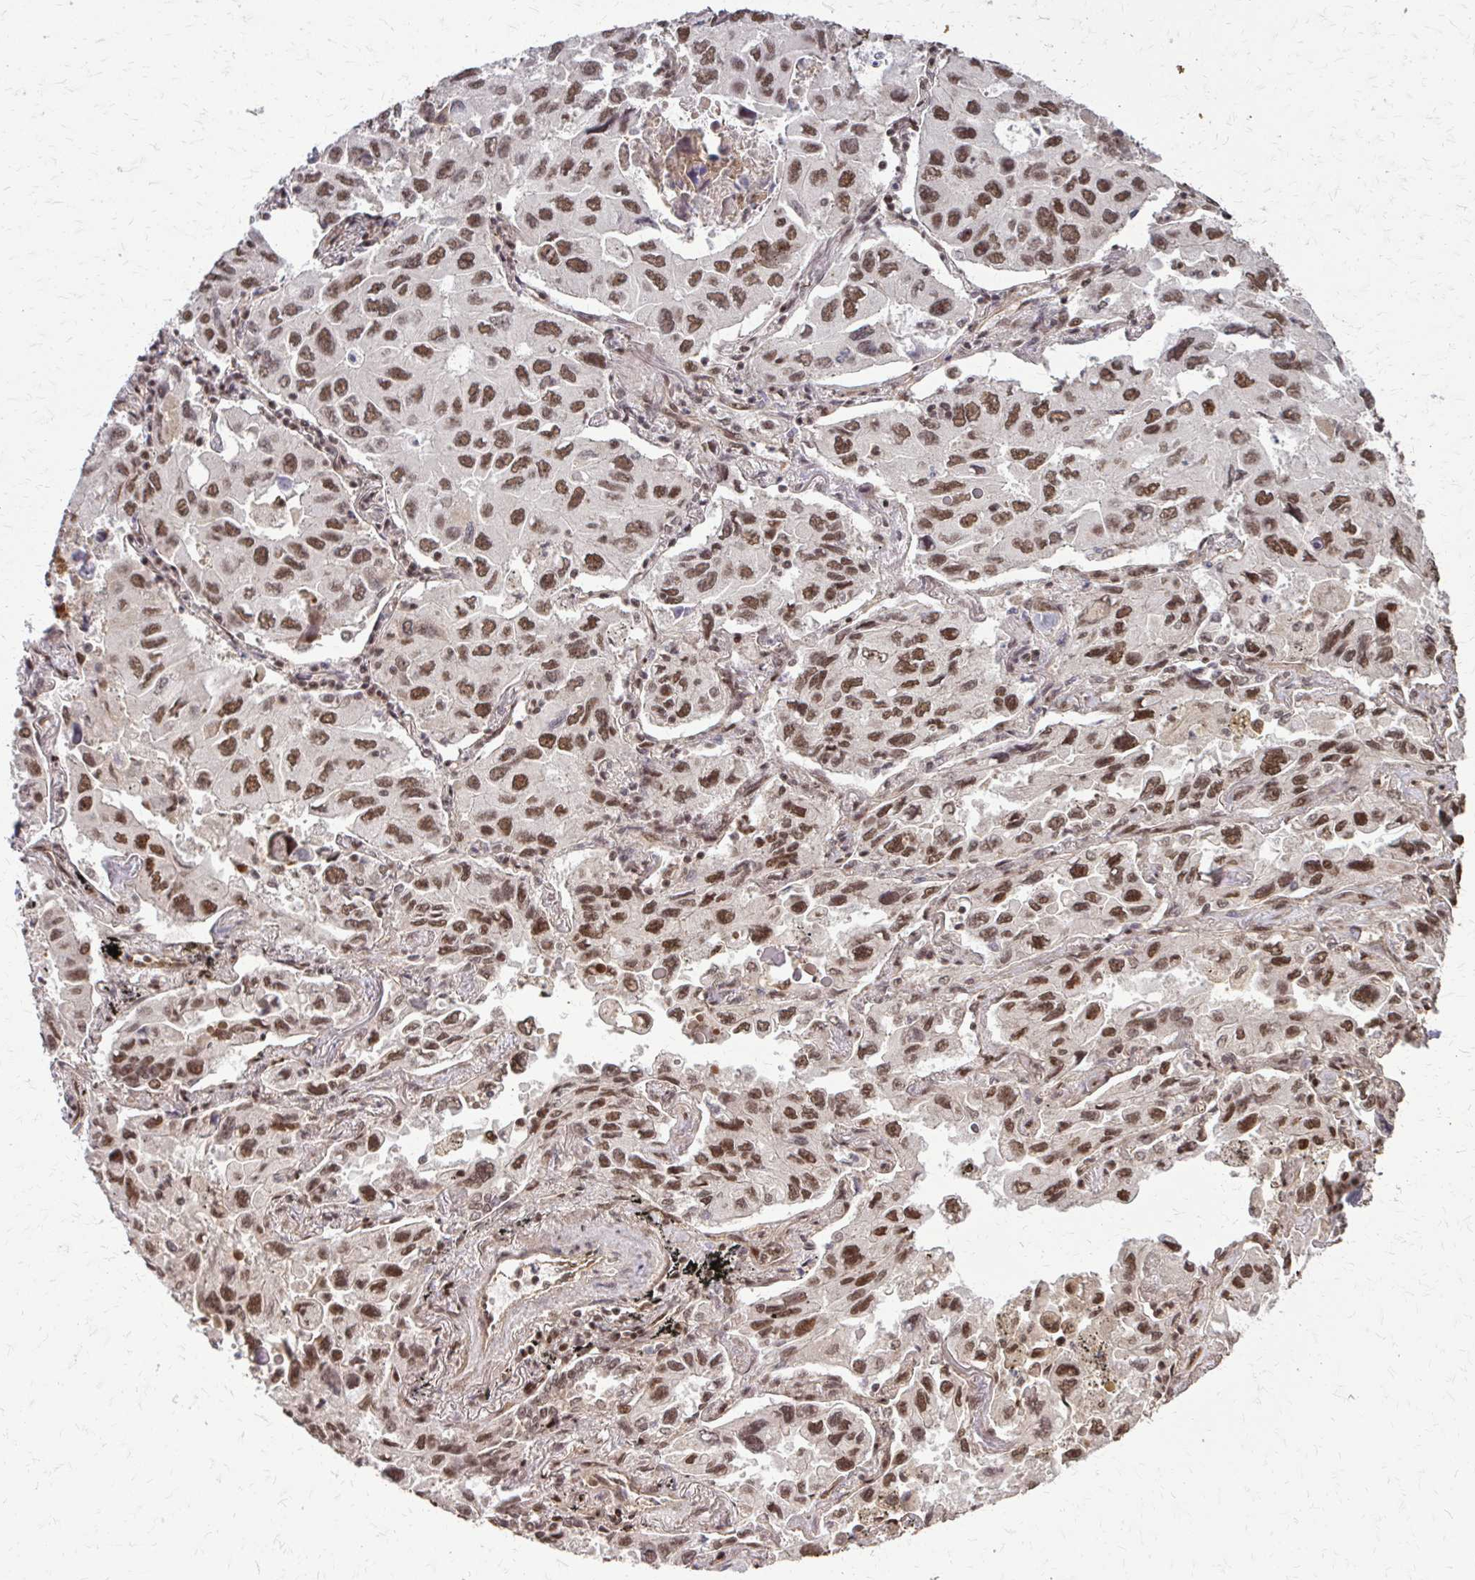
{"staining": {"intensity": "moderate", "quantity": ">75%", "location": "nuclear"}, "tissue": "lung cancer", "cell_type": "Tumor cells", "image_type": "cancer", "snomed": [{"axis": "morphology", "description": "Adenocarcinoma, NOS"}, {"axis": "topography", "description": "Lung"}], "caption": "Immunohistochemical staining of adenocarcinoma (lung) shows medium levels of moderate nuclear protein staining in about >75% of tumor cells.", "gene": "SS18", "patient": {"sex": "male", "age": 64}}